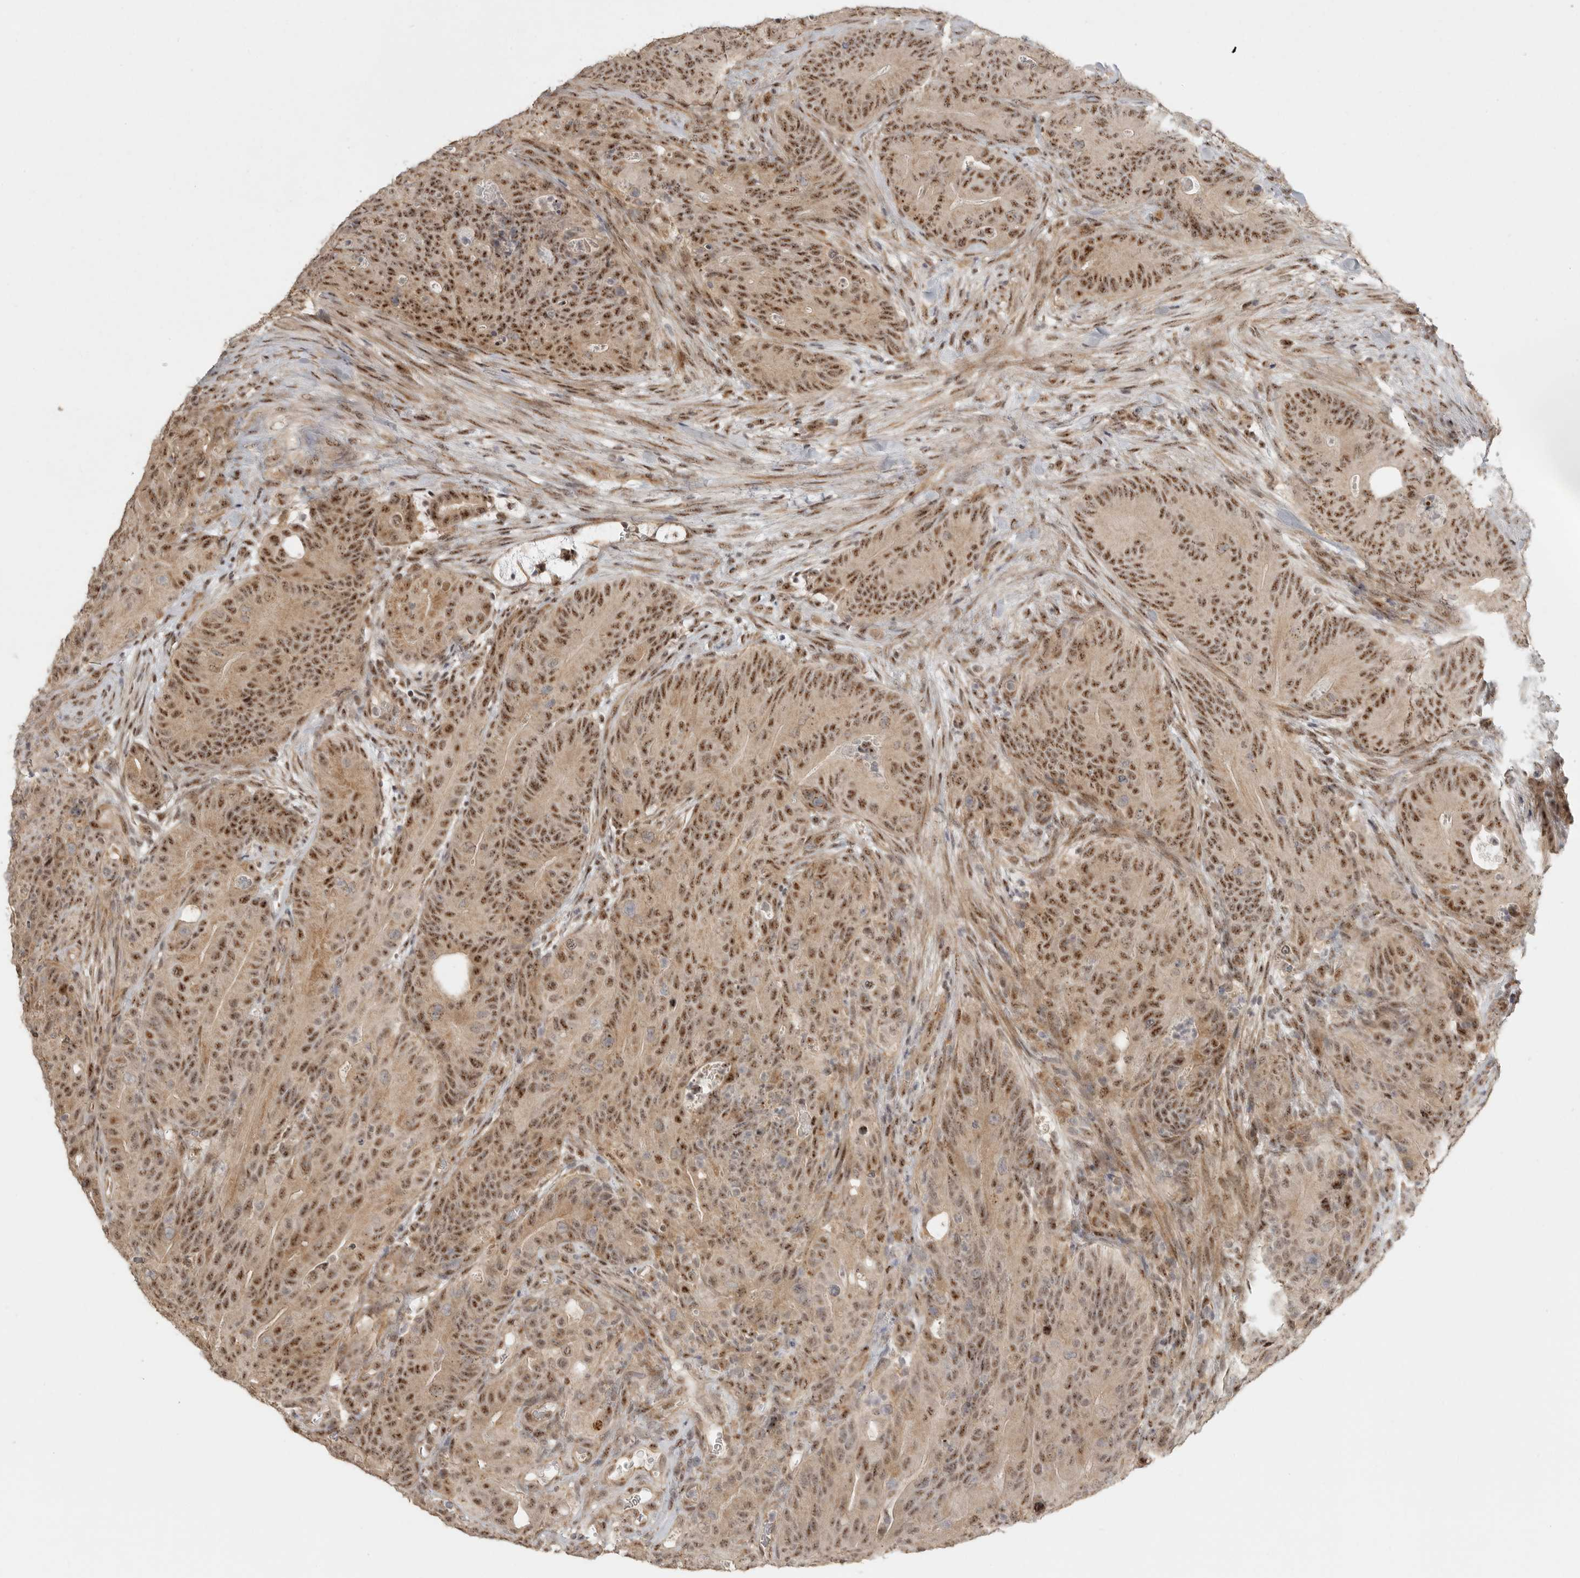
{"staining": {"intensity": "moderate", "quantity": ">75%", "location": "nuclear"}, "tissue": "colorectal cancer", "cell_type": "Tumor cells", "image_type": "cancer", "snomed": [{"axis": "morphology", "description": "Normal tissue, NOS"}, {"axis": "topography", "description": "Colon"}], "caption": "High-power microscopy captured an IHC photomicrograph of colorectal cancer, revealing moderate nuclear expression in approximately >75% of tumor cells.", "gene": "POMP", "patient": {"sex": "female", "age": 82}}